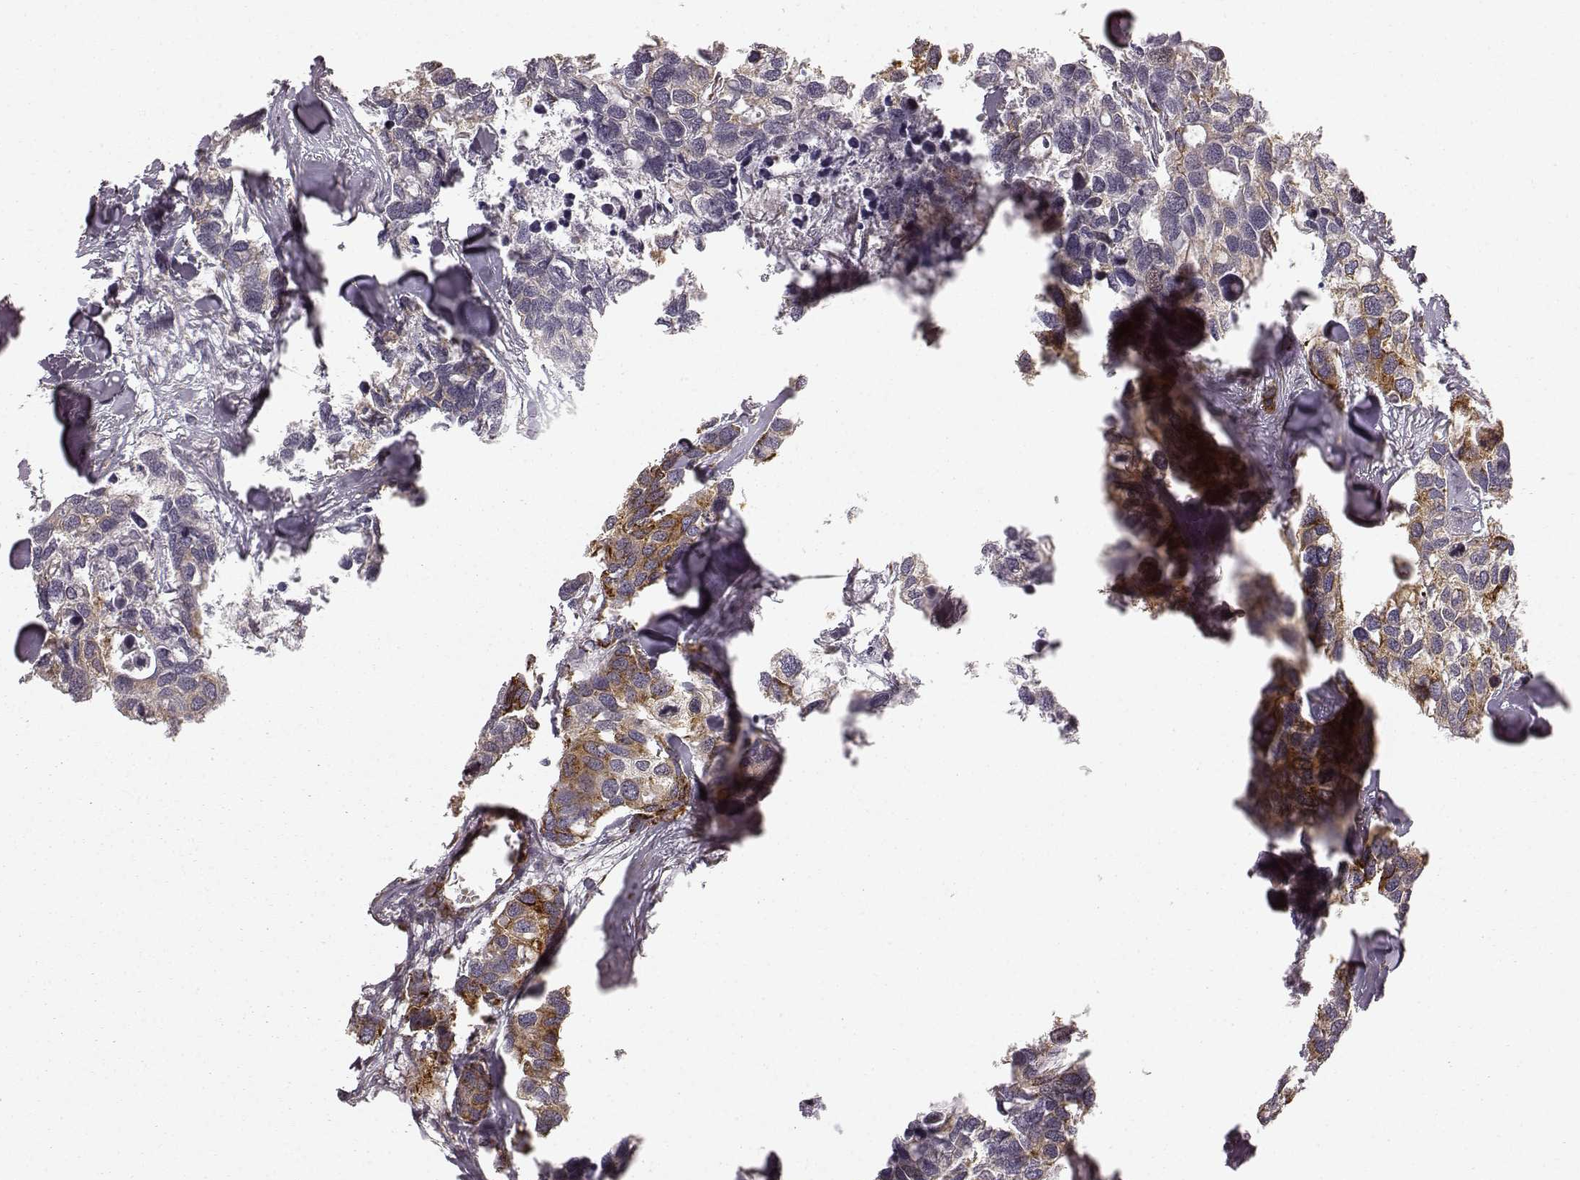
{"staining": {"intensity": "moderate", "quantity": ">75%", "location": "cytoplasmic/membranous"}, "tissue": "breast cancer", "cell_type": "Tumor cells", "image_type": "cancer", "snomed": [{"axis": "morphology", "description": "Duct carcinoma"}, {"axis": "topography", "description": "Breast"}], "caption": "A brown stain labels moderate cytoplasmic/membranous expression of a protein in human infiltrating ductal carcinoma (breast) tumor cells.", "gene": "TMEM14A", "patient": {"sex": "female", "age": 83}}